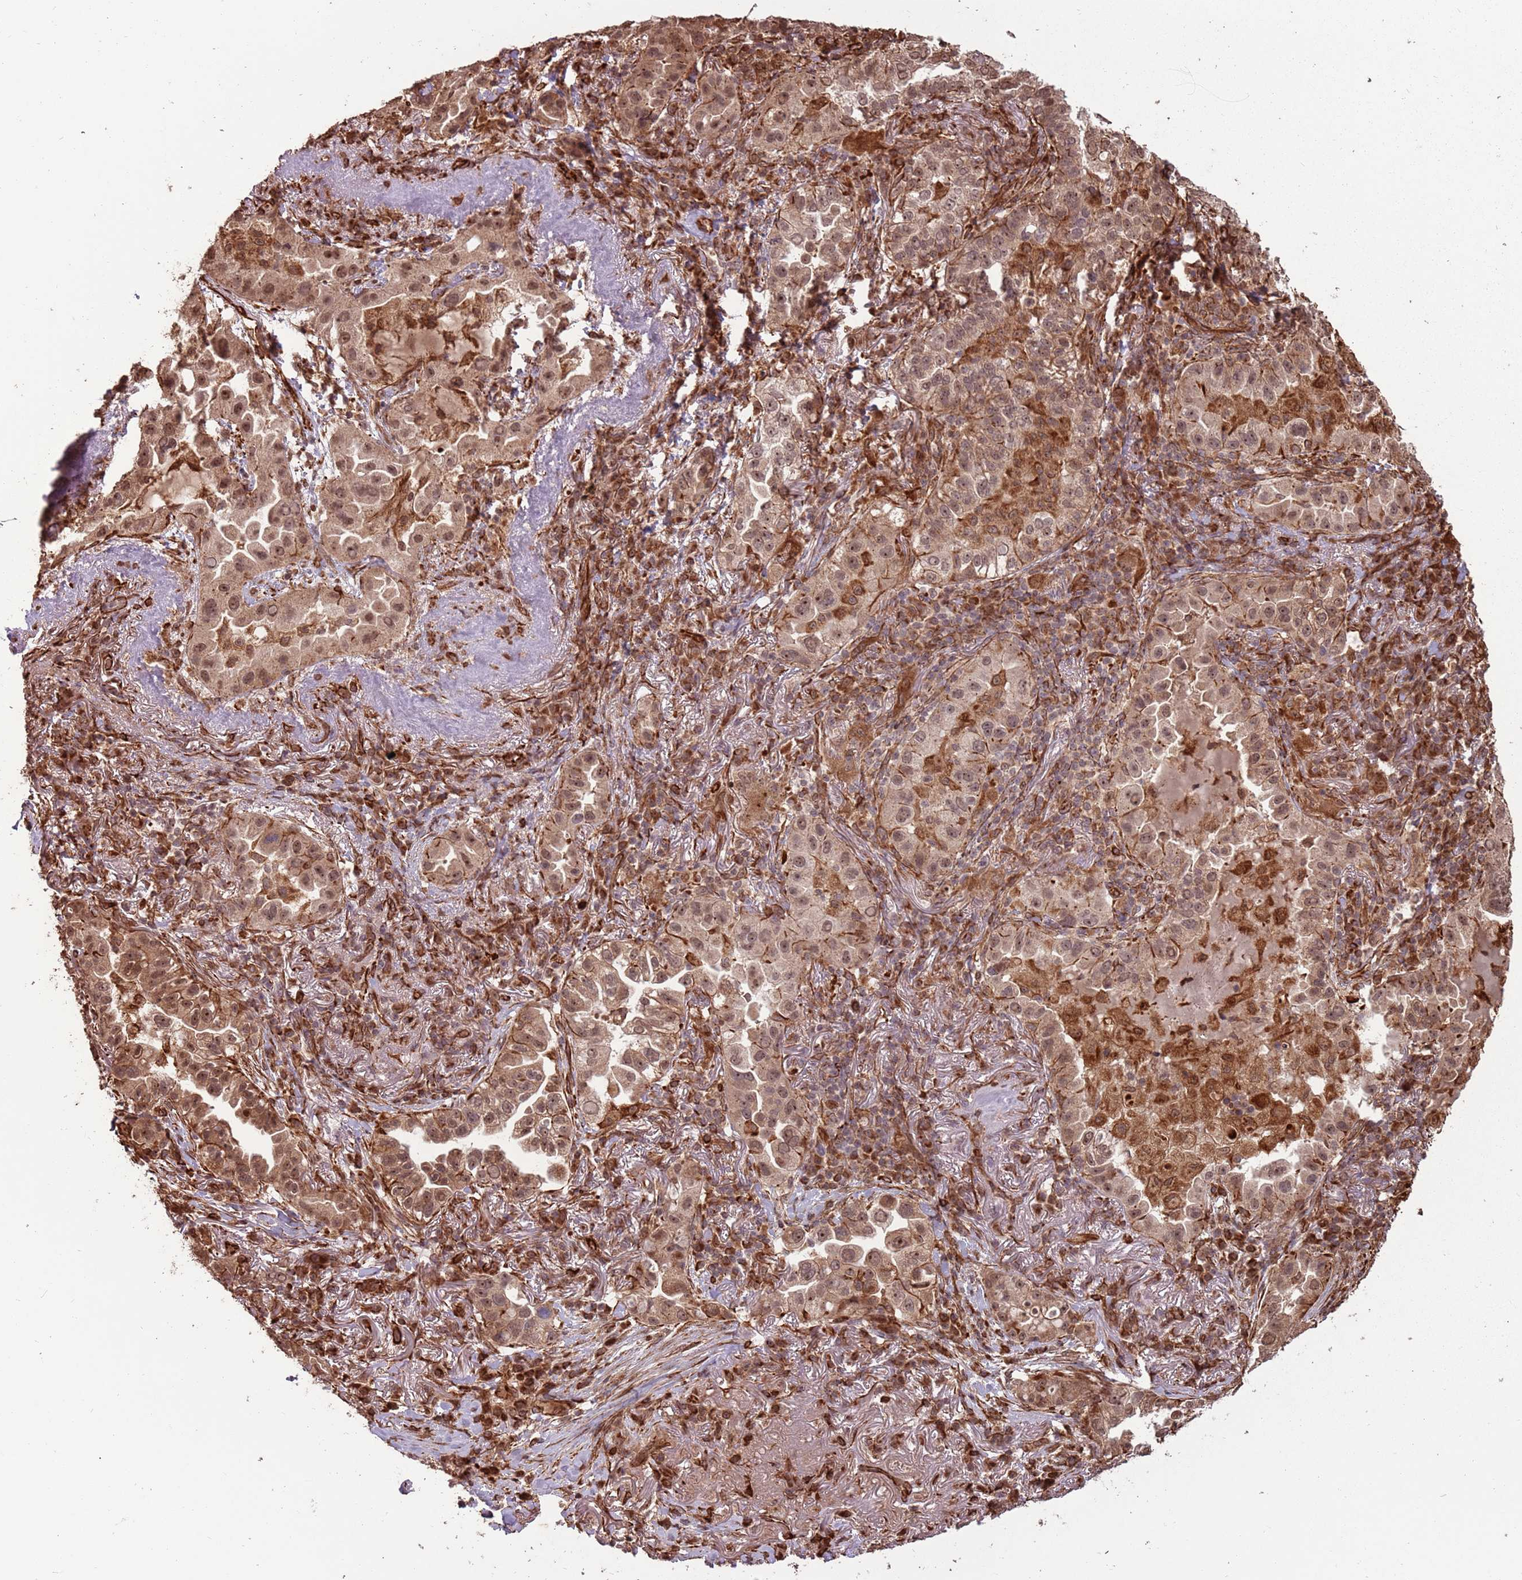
{"staining": {"intensity": "moderate", "quantity": ">75%", "location": "cytoplasmic/membranous,nuclear"}, "tissue": "lung cancer", "cell_type": "Tumor cells", "image_type": "cancer", "snomed": [{"axis": "morphology", "description": "Adenocarcinoma, NOS"}, {"axis": "topography", "description": "Lung"}], "caption": "A high-resolution photomicrograph shows immunohistochemistry (IHC) staining of adenocarcinoma (lung), which shows moderate cytoplasmic/membranous and nuclear staining in approximately >75% of tumor cells.", "gene": "ADAMTS3", "patient": {"sex": "female", "age": 69}}